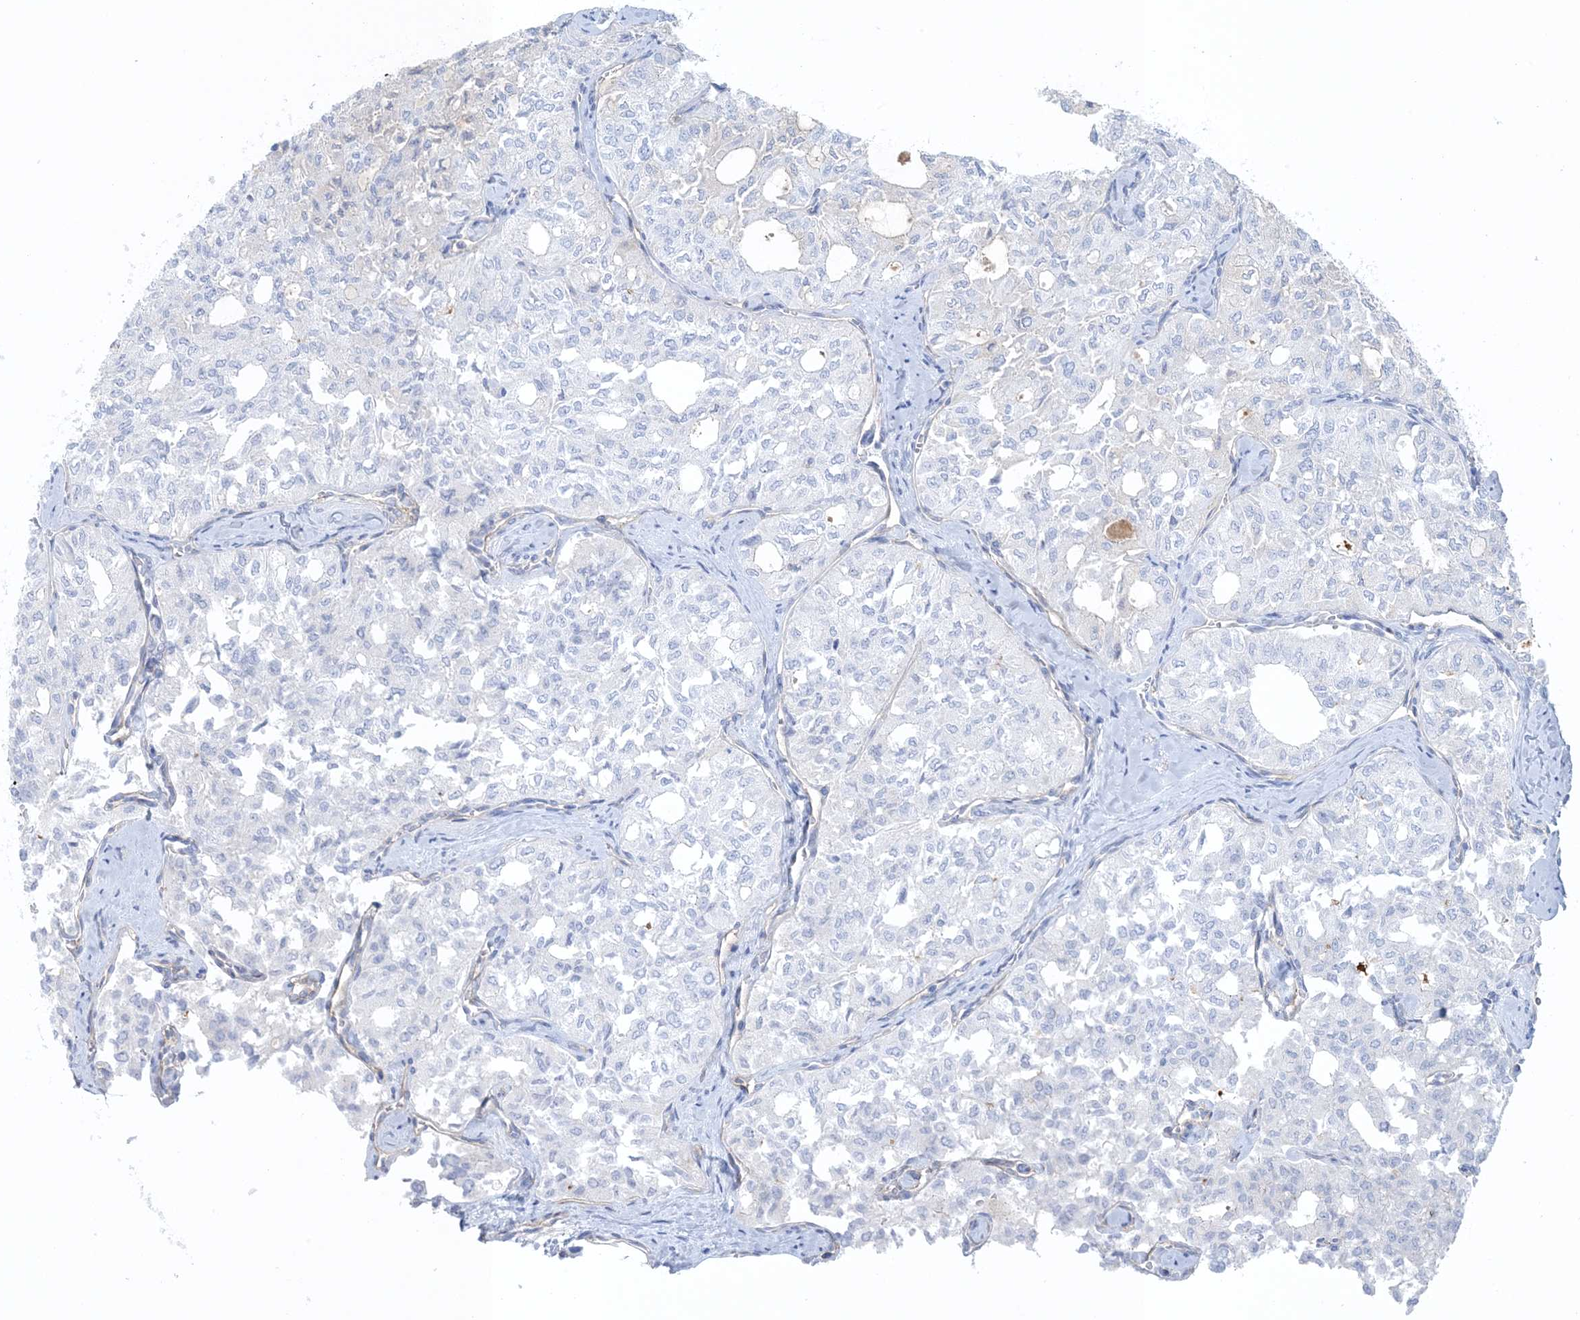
{"staining": {"intensity": "negative", "quantity": "none", "location": "none"}, "tissue": "thyroid cancer", "cell_type": "Tumor cells", "image_type": "cancer", "snomed": [{"axis": "morphology", "description": "Follicular adenoma carcinoma, NOS"}, {"axis": "topography", "description": "Thyroid gland"}], "caption": "A high-resolution histopathology image shows IHC staining of thyroid follicular adenoma carcinoma, which displays no significant staining in tumor cells.", "gene": "SHANK1", "patient": {"sex": "male", "age": 75}}